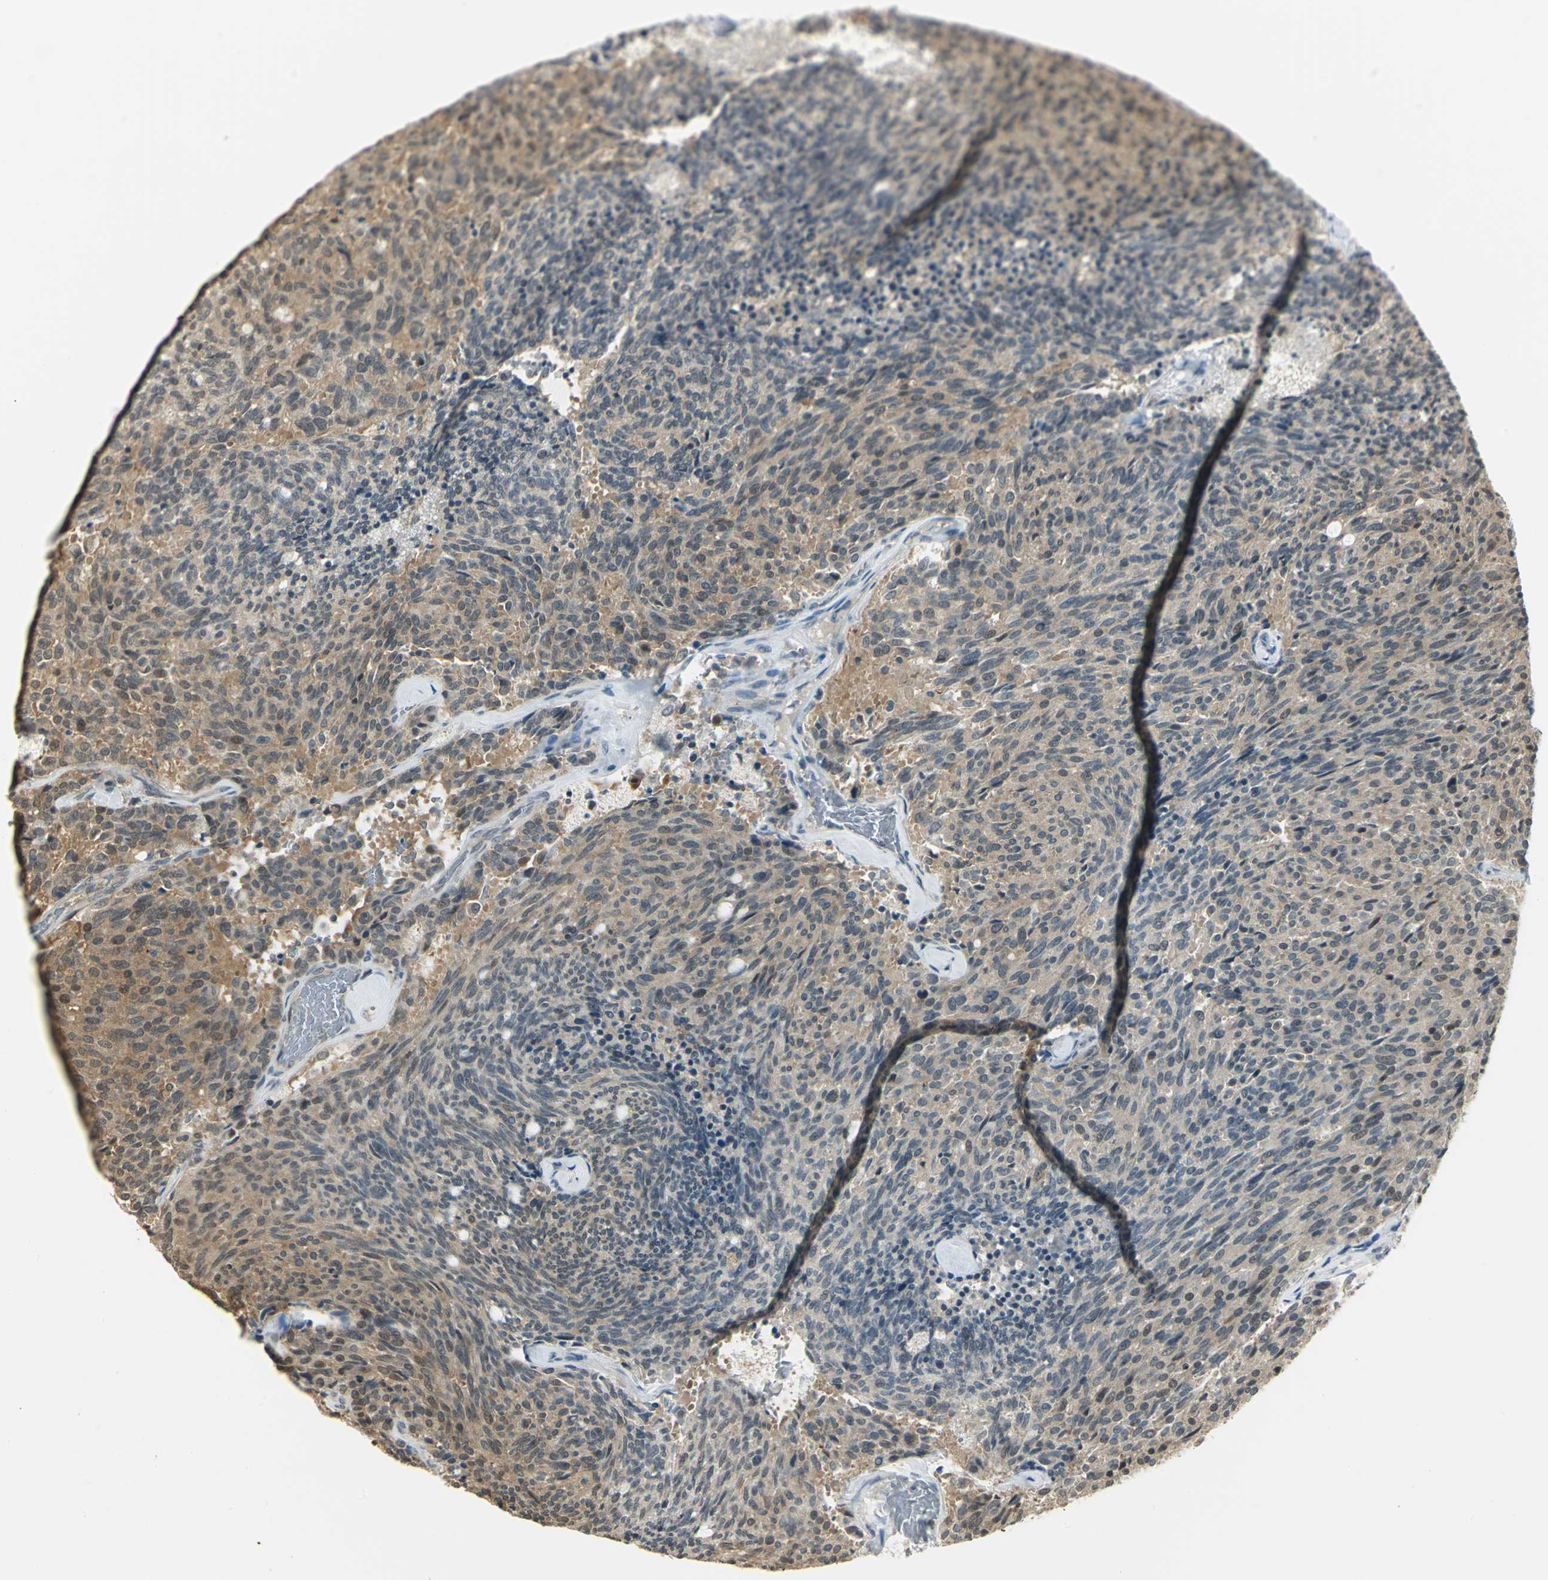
{"staining": {"intensity": "weak", "quantity": ">75%", "location": "cytoplasmic/membranous"}, "tissue": "carcinoid", "cell_type": "Tumor cells", "image_type": "cancer", "snomed": [{"axis": "morphology", "description": "Carcinoid, malignant, NOS"}, {"axis": "topography", "description": "Pancreas"}], "caption": "The immunohistochemical stain labels weak cytoplasmic/membranous positivity in tumor cells of carcinoid tissue.", "gene": "CDC34", "patient": {"sex": "female", "age": 54}}